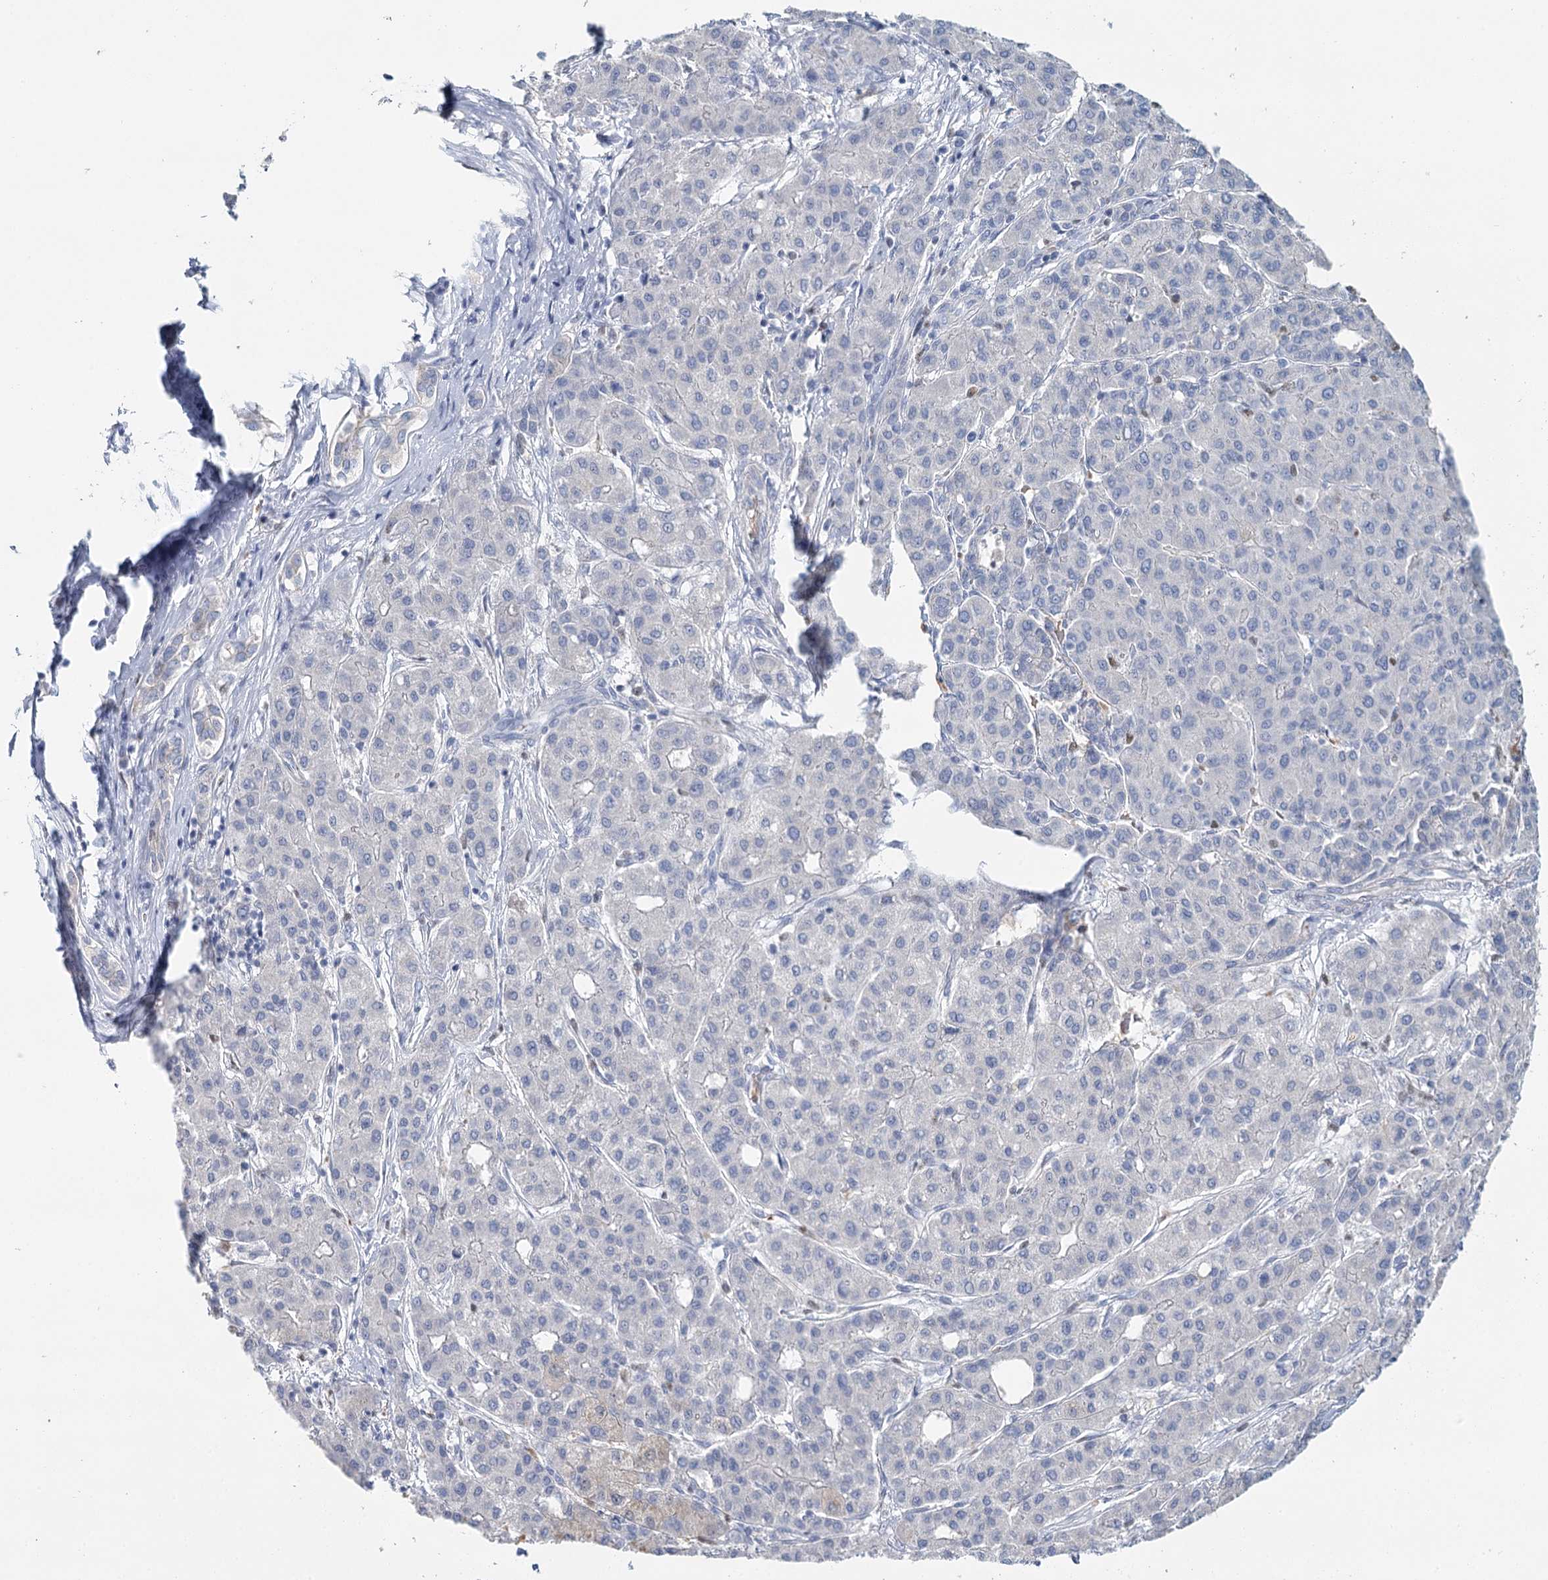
{"staining": {"intensity": "negative", "quantity": "none", "location": "none"}, "tissue": "liver cancer", "cell_type": "Tumor cells", "image_type": "cancer", "snomed": [{"axis": "morphology", "description": "Carcinoma, Hepatocellular, NOS"}, {"axis": "topography", "description": "Liver"}], "caption": "The immunohistochemistry micrograph has no significant staining in tumor cells of hepatocellular carcinoma (liver) tissue.", "gene": "IGSF3", "patient": {"sex": "male", "age": 65}}